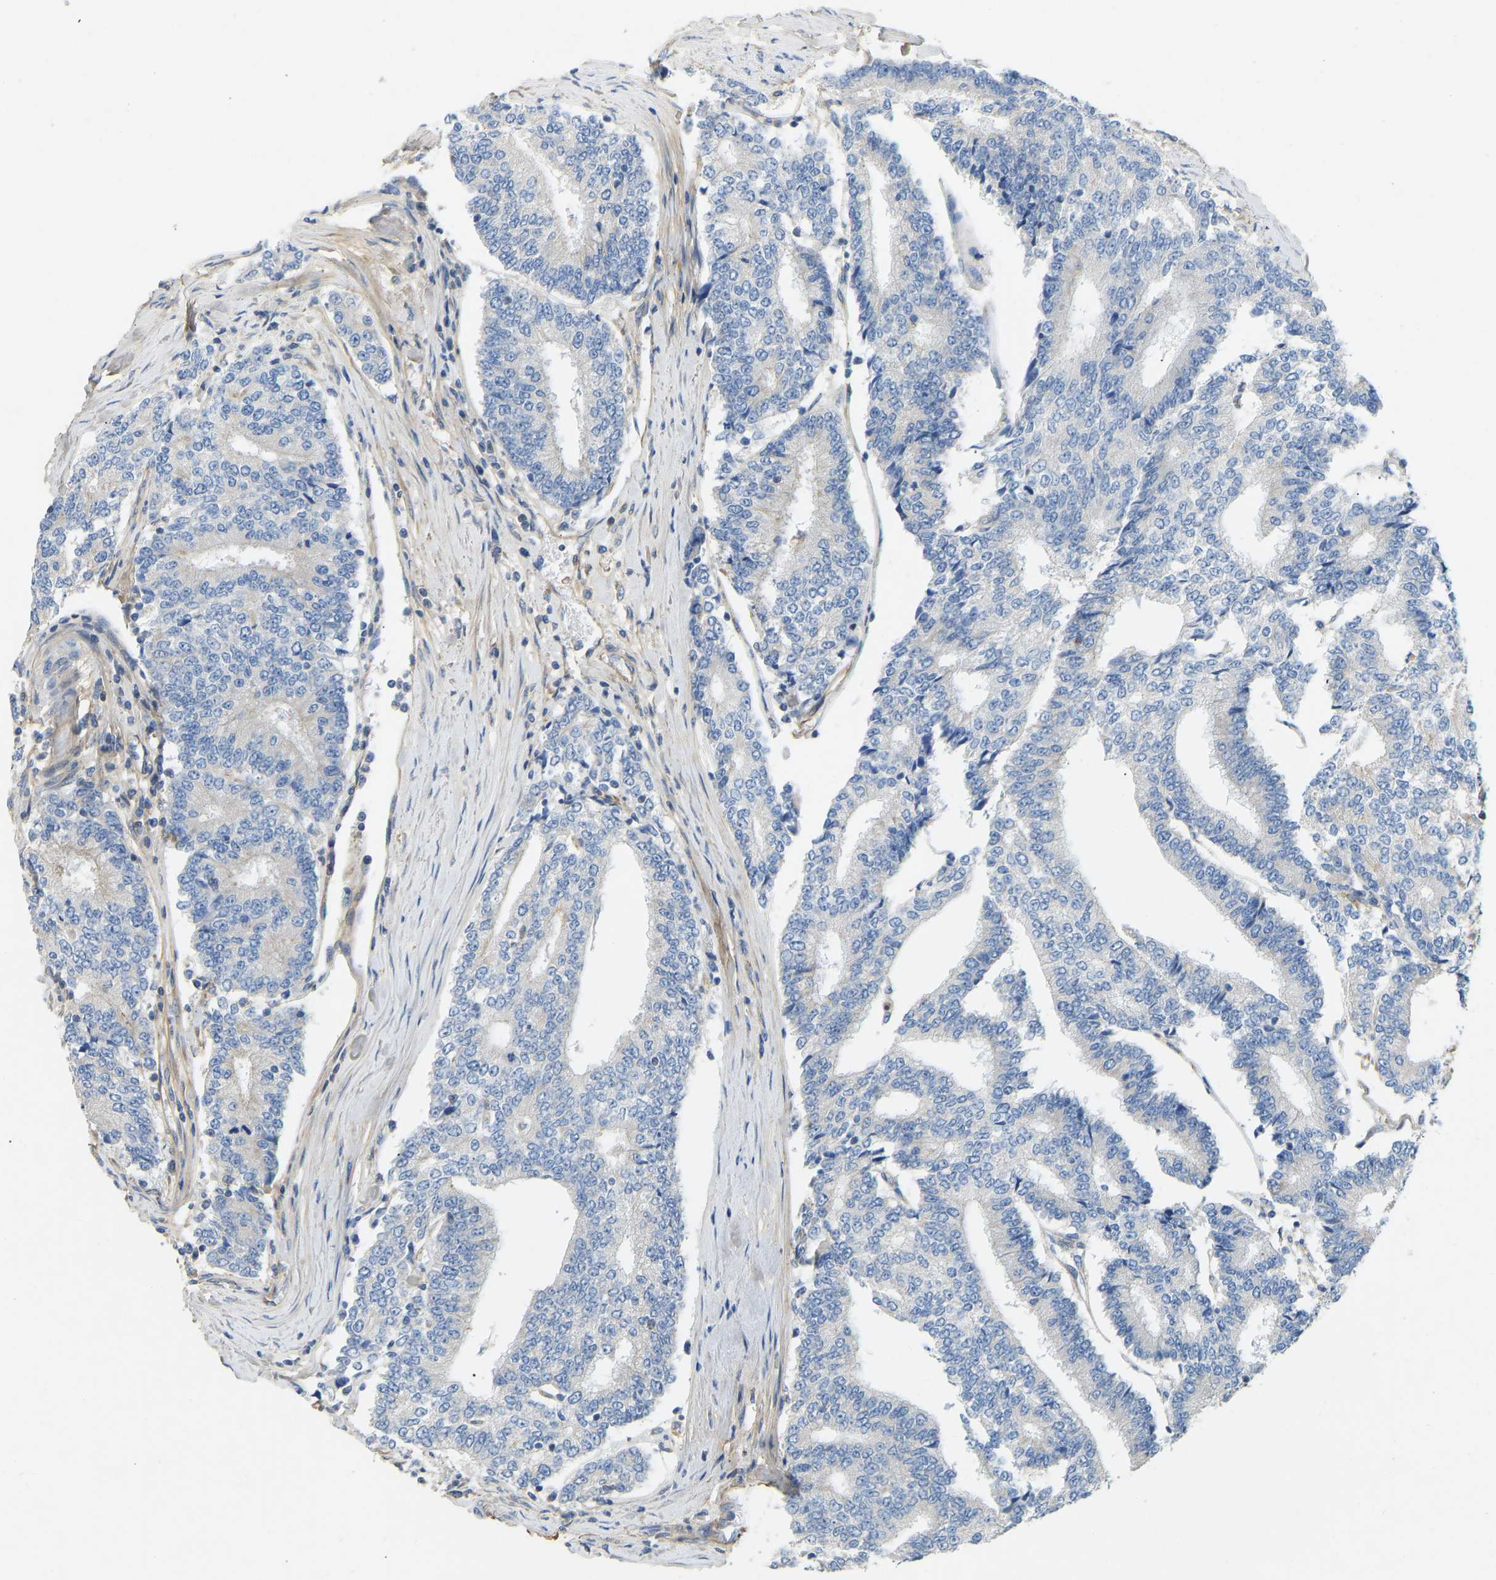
{"staining": {"intensity": "negative", "quantity": "none", "location": "none"}, "tissue": "prostate cancer", "cell_type": "Tumor cells", "image_type": "cancer", "snomed": [{"axis": "morphology", "description": "Normal tissue, NOS"}, {"axis": "morphology", "description": "Adenocarcinoma, High grade"}, {"axis": "topography", "description": "Prostate"}, {"axis": "topography", "description": "Seminal veicle"}], "caption": "This is an immunohistochemistry (IHC) image of prostate adenocarcinoma (high-grade). There is no staining in tumor cells.", "gene": "TECTA", "patient": {"sex": "male", "age": 55}}